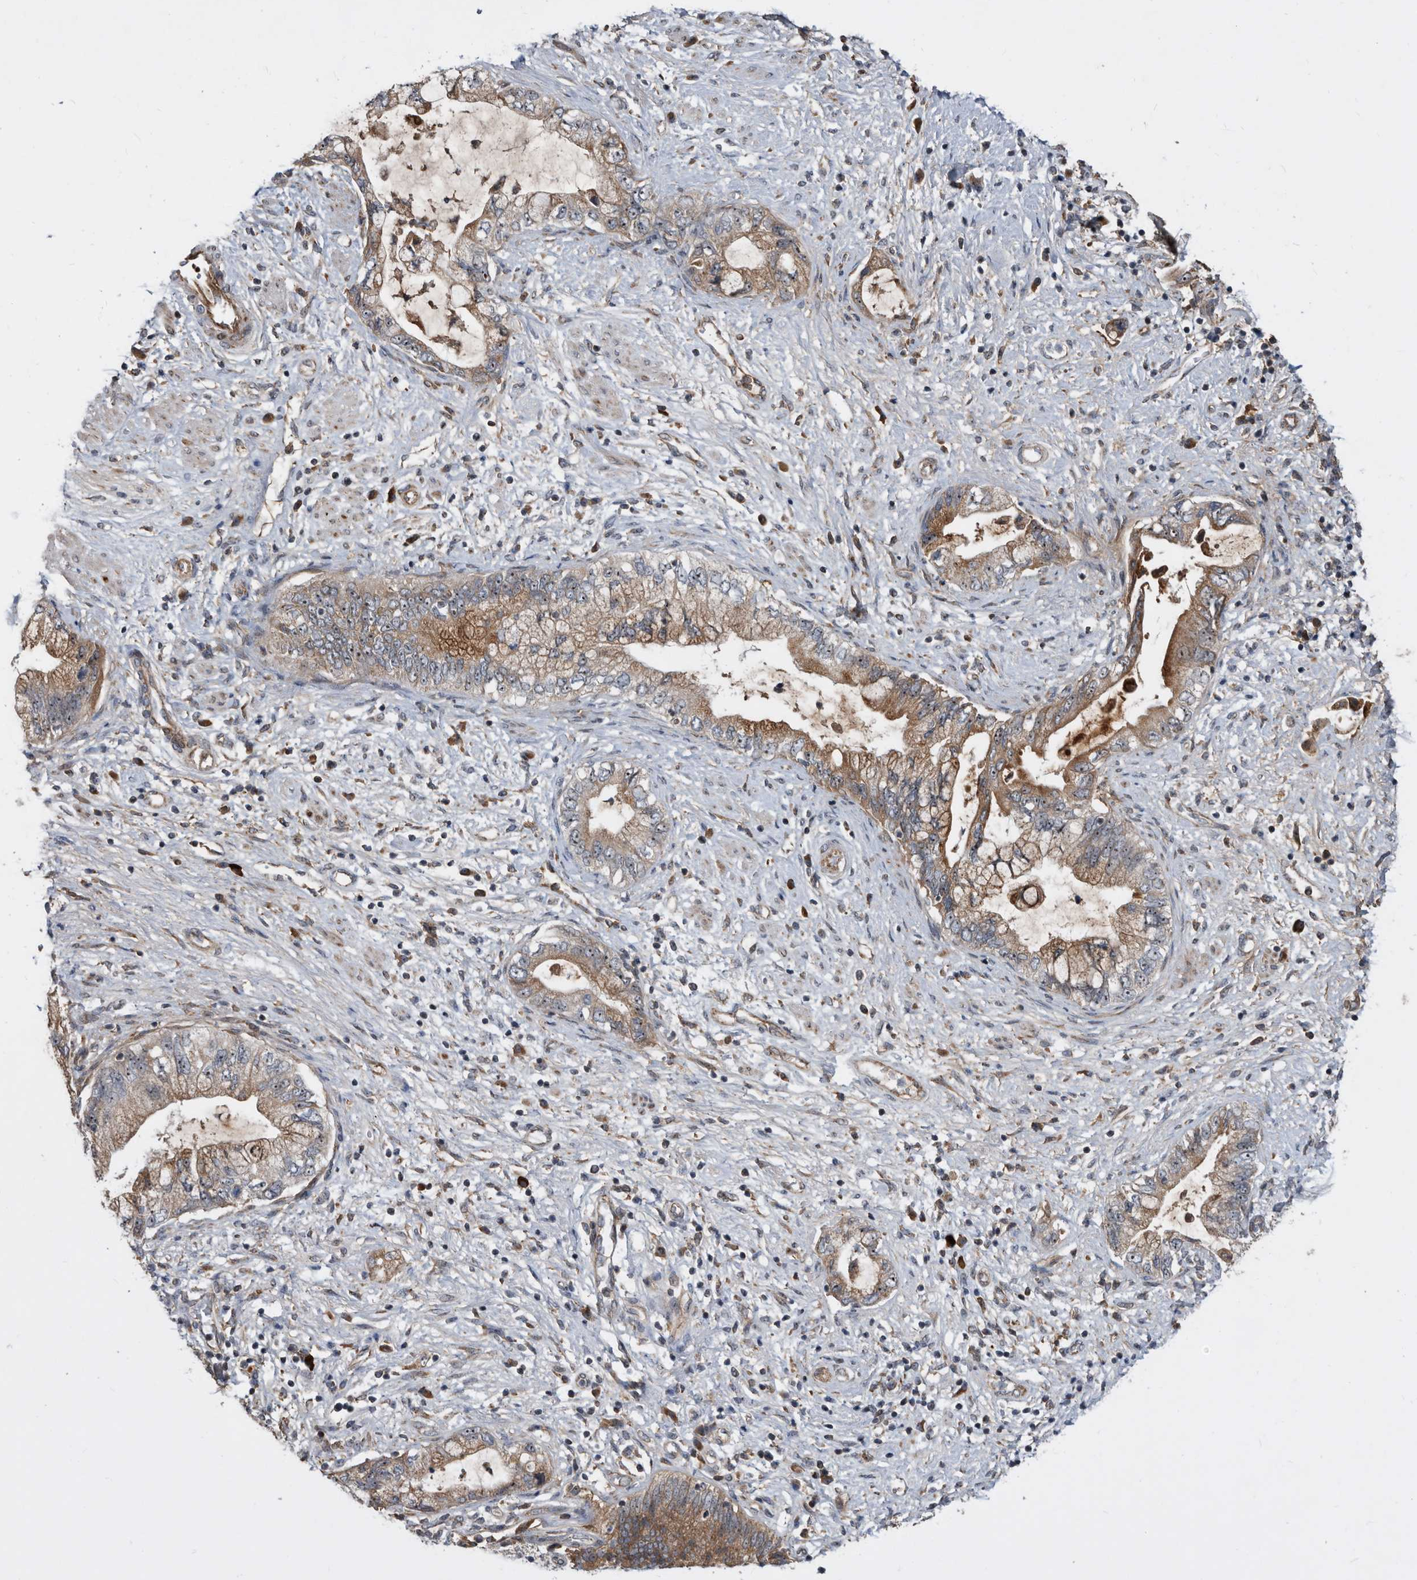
{"staining": {"intensity": "moderate", "quantity": ">75%", "location": "cytoplasmic/membranous"}, "tissue": "pancreatic cancer", "cell_type": "Tumor cells", "image_type": "cancer", "snomed": [{"axis": "morphology", "description": "Adenocarcinoma, NOS"}, {"axis": "topography", "description": "Pancreas"}], "caption": "This histopathology image shows immunohistochemistry (IHC) staining of adenocarcinoma (pancreatic), with medium moderate cytoplasmic/membranous staining in approximately >75% of tumor cells.", "gene": "PI15", "patient": {"sex": "female", "age": 73}}